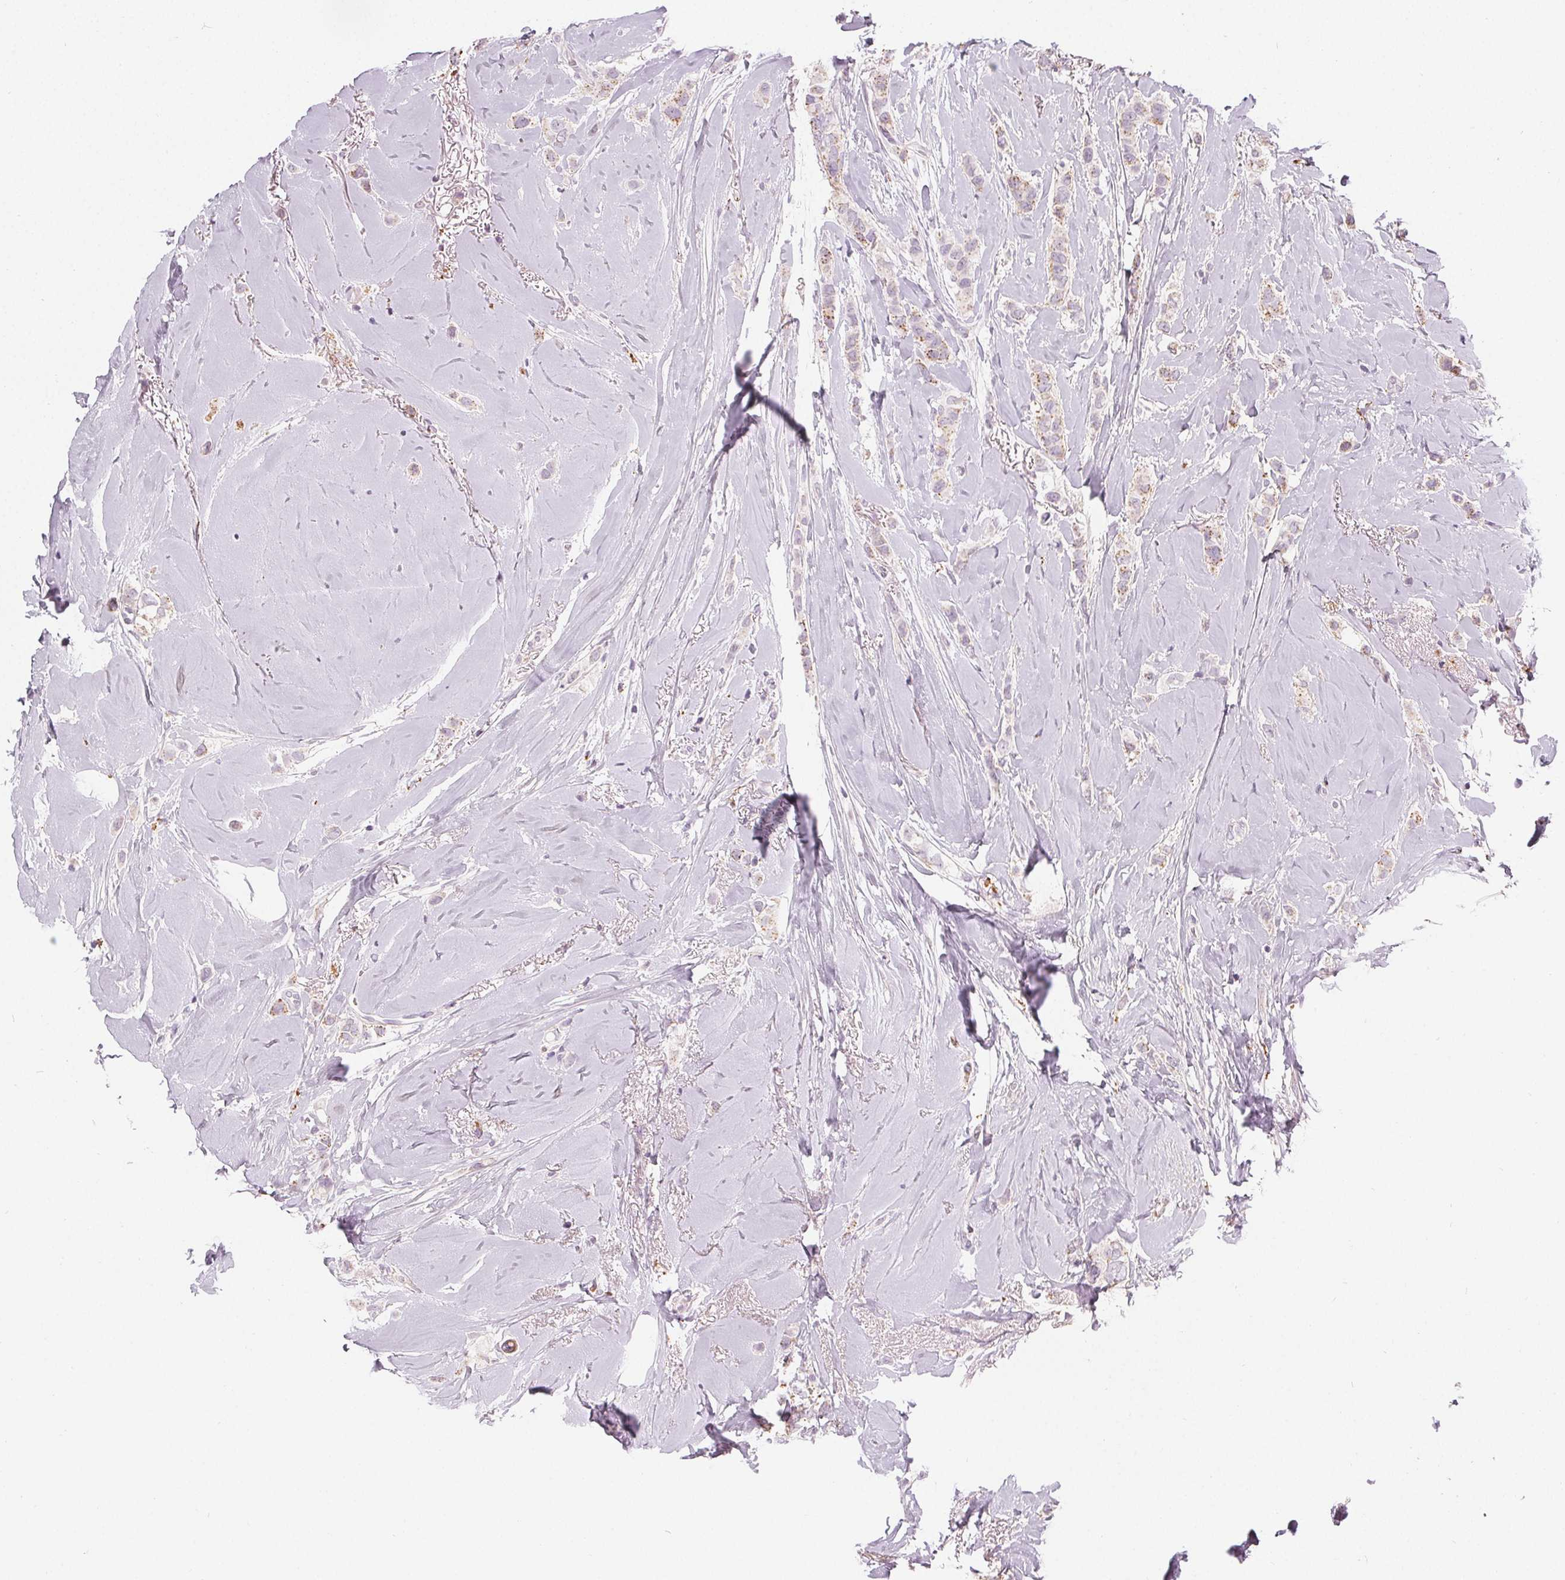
{"staining": {"intensity": "weak", "quantity": "<25%", "location": "cytoplasmic/membranous"}, "tissue": "breast cancer", "cell_type": "Tumor cells", "image_type": "cancer", "snomed": [{"axis": "morphology", "description": "Lobular carcinoma"}, {"axis": "topography", "description": "Breast"}], "caption": "High power microscopy photomicrograph of an immunohistochemistry image of breast cancer (lobular carcinoma), revealing no significant positivity in tumor cells. (Stains: DAB immunohistochemistry with hematoxylin counter stain, Microscopy: brightfield microscopy at high magnification).", "gene": "HOPX", "patient": {"sex": "female", "age": 66}}